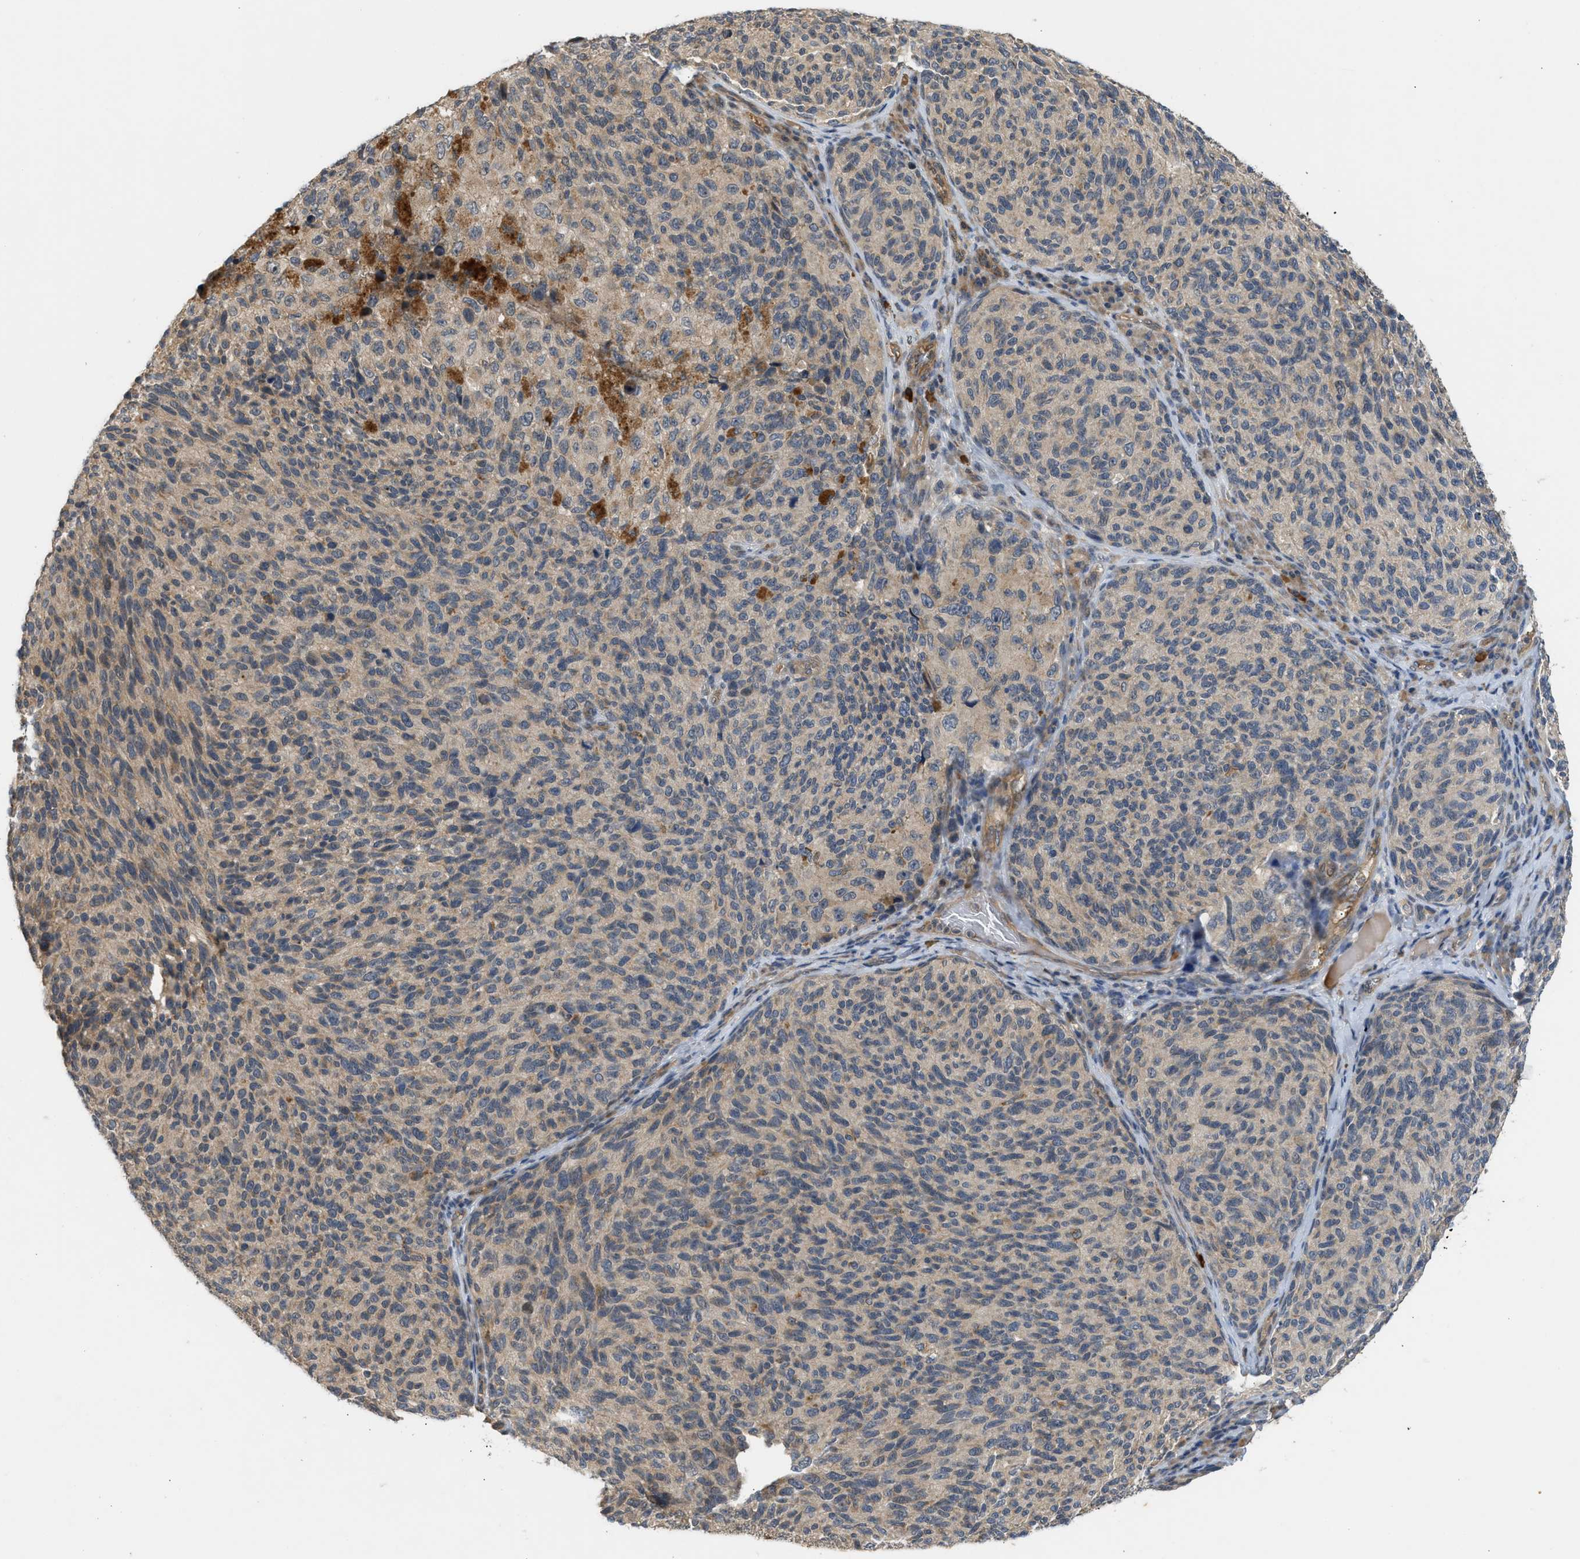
{"staining": {"intensity": "weak", "quantity": ">75%", "location": "cytoplasmic/membranous"}, "tissue": "melanoma", "cell_type": "Tumor cells", "image_type": "cancer", "snomed": [{"axis": "morphology", "description": "Malignant melanoma, NOS"}, {"axis": "topography", "description": "Skin"}], "caption": "Immunohistochemical staining of human melanoma exhibits low levels of weak cytoplasmic/membranous protein positivity in about >75% of tumor cells.", "gene": "ADCY8", "patient": {"sex": "female", "age": 73}}